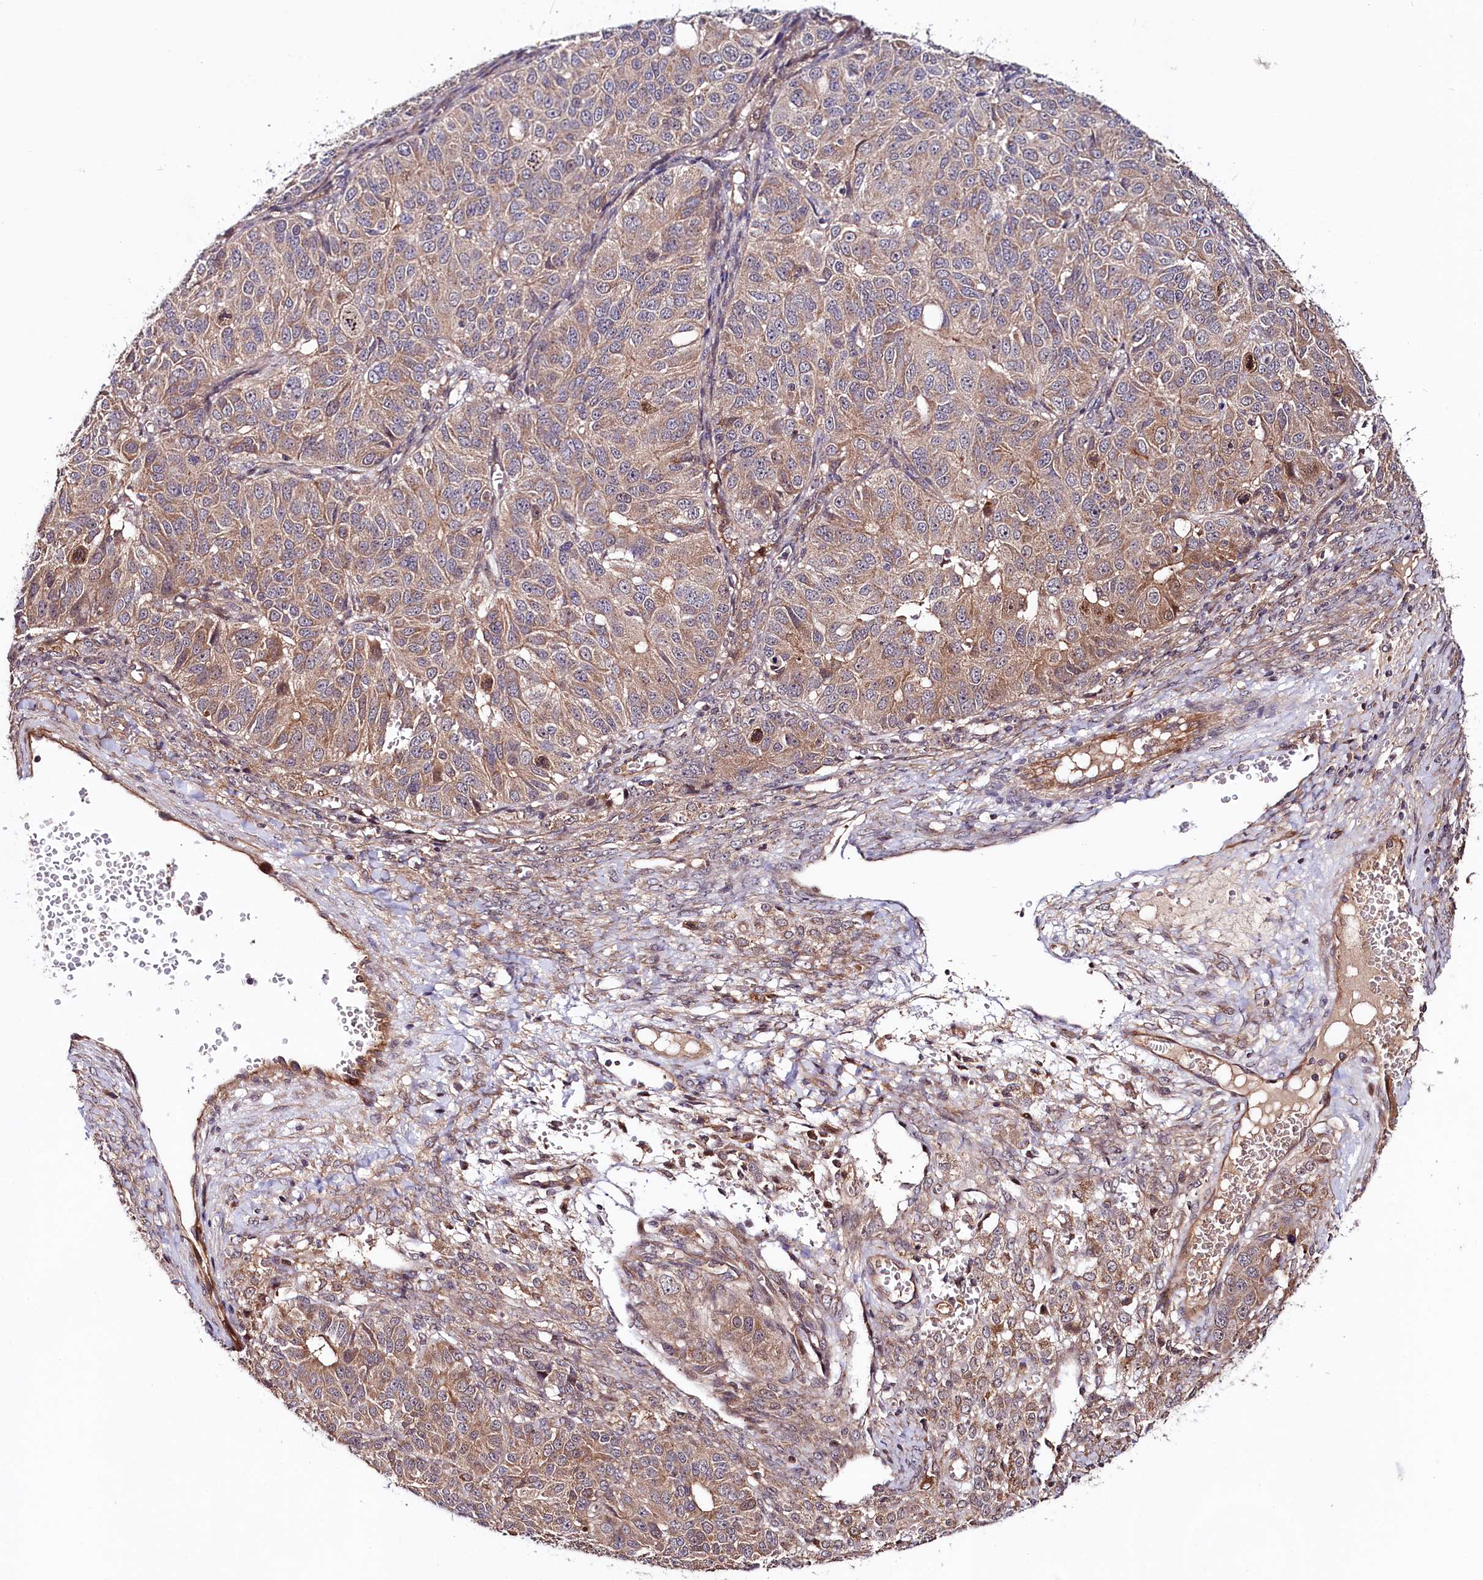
{"staining": {"intensity": "moderate", "quantity": "25%-75%", "location": "cytoplasmic/membranous"}, "tissue": "ovarian cancer", "cell_type": "Tumor cells", "image_type": "cancer", "snomed": [{"axis": "morphology", "description": "Carcinoma, endometroid"}, {"axis": "topography", "description": "Ovary"}], "caption": "Ovarian endometroid carcinoma tissue demonstrates moderate cytoplasmic/membranous expression in approximately 25%-75% of tumor cells, visualized by immunohistochemistry.", "gene": "NEDD1", "patient": {"sex": "female", "age": 51}}